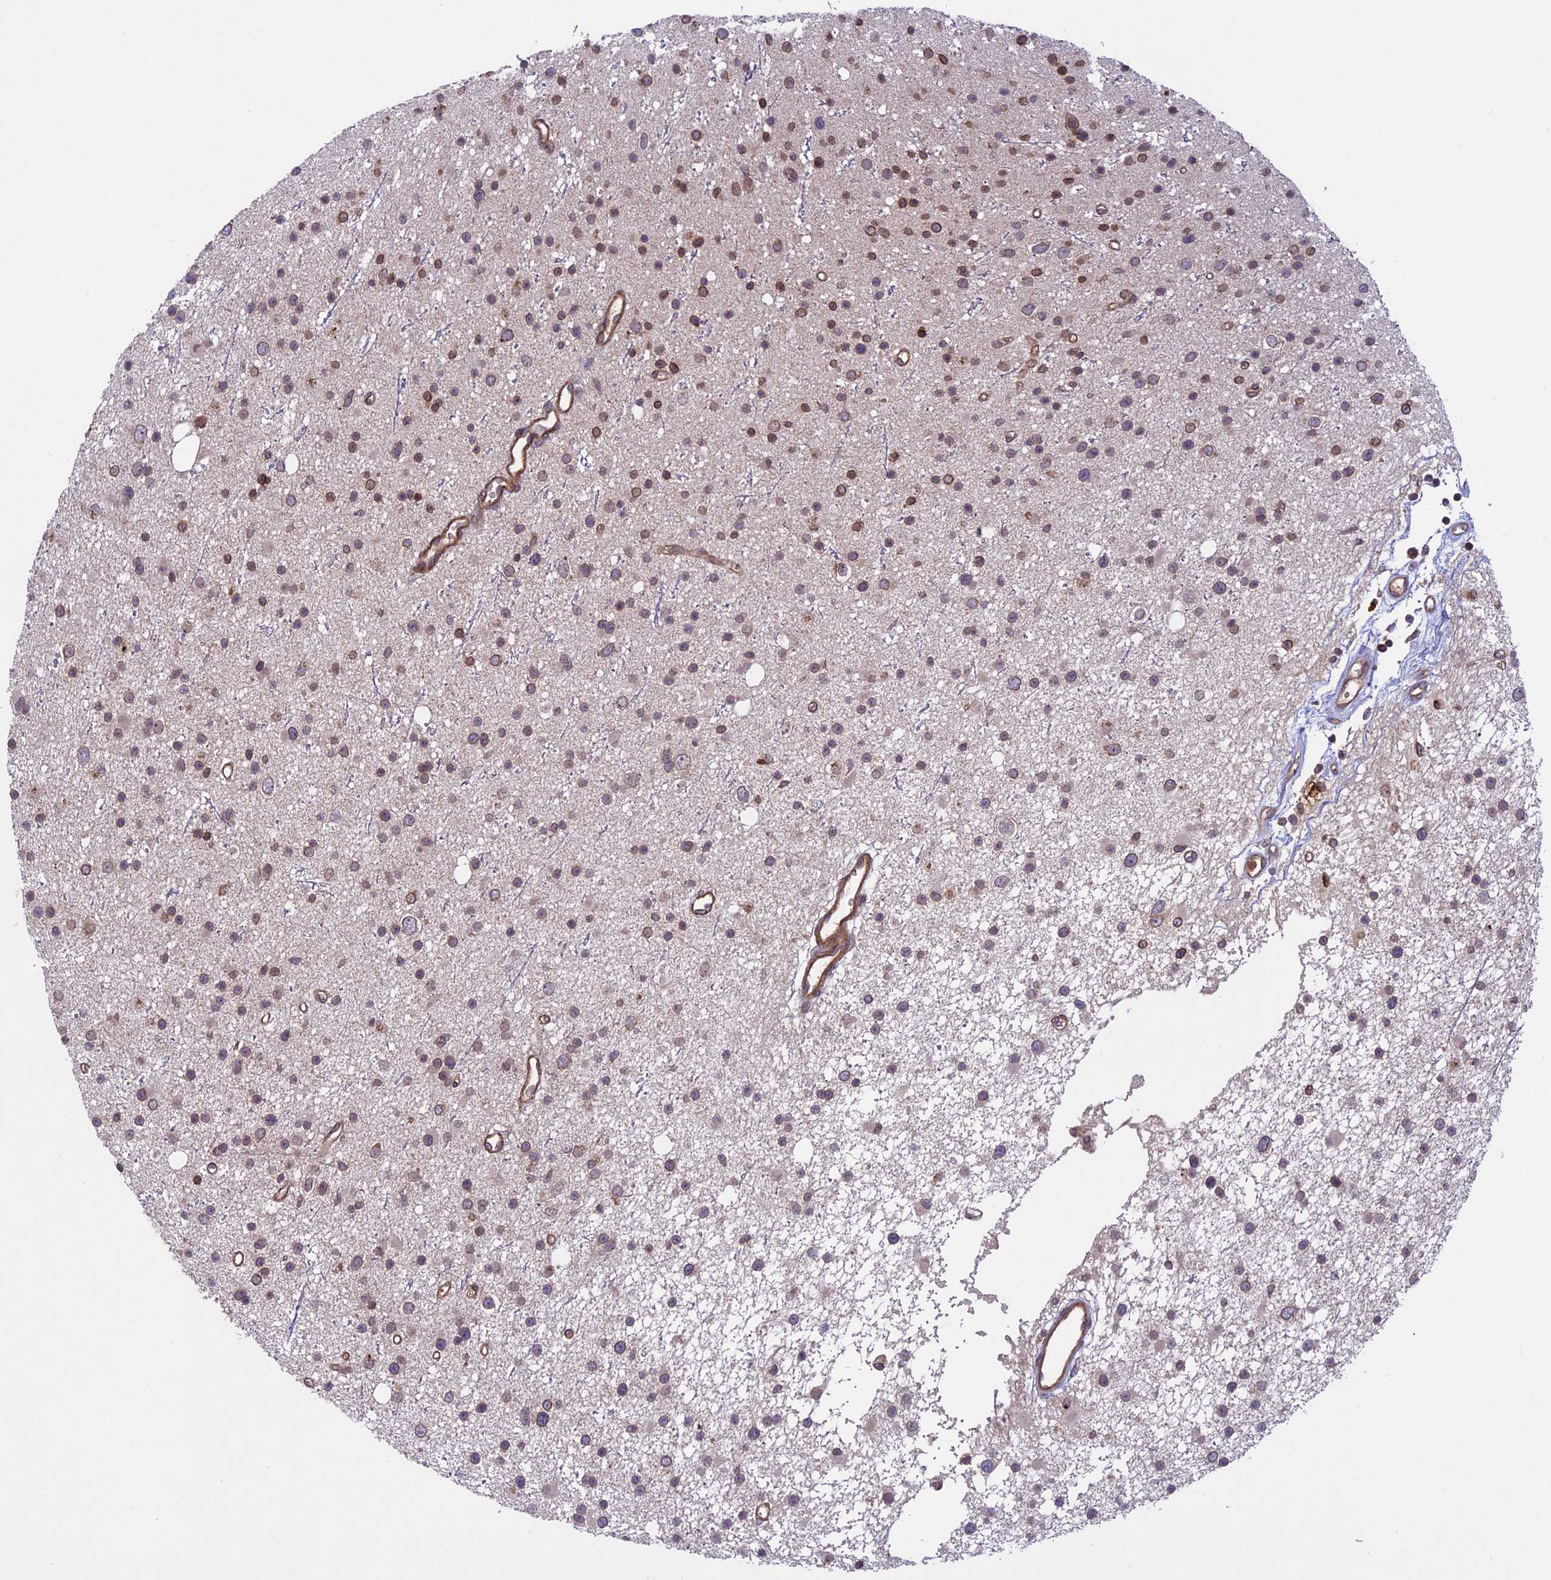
{"staining": {"intensity": "weak", "quantity": "25%-75%", "location": "cytoplasmic/membranous,nuclear"}, "tissue": "glioma", "cell_type": "Tumor cells", "image_type": "cancer", "snomed": [{"axis": "morphology", "description": "Glioma, malignant, Low grade"}, {"axis": "topography", "description": "Cerebral cortex"}], "caption": "Glioma stained for a protein (brown) exhibits weak cytoplasmic/membranous and nuclear positive expression in approximately 25%-75% of tumor cells.", "gene": "CCDC125", "patient": {"sex": "female", "age": 39}}